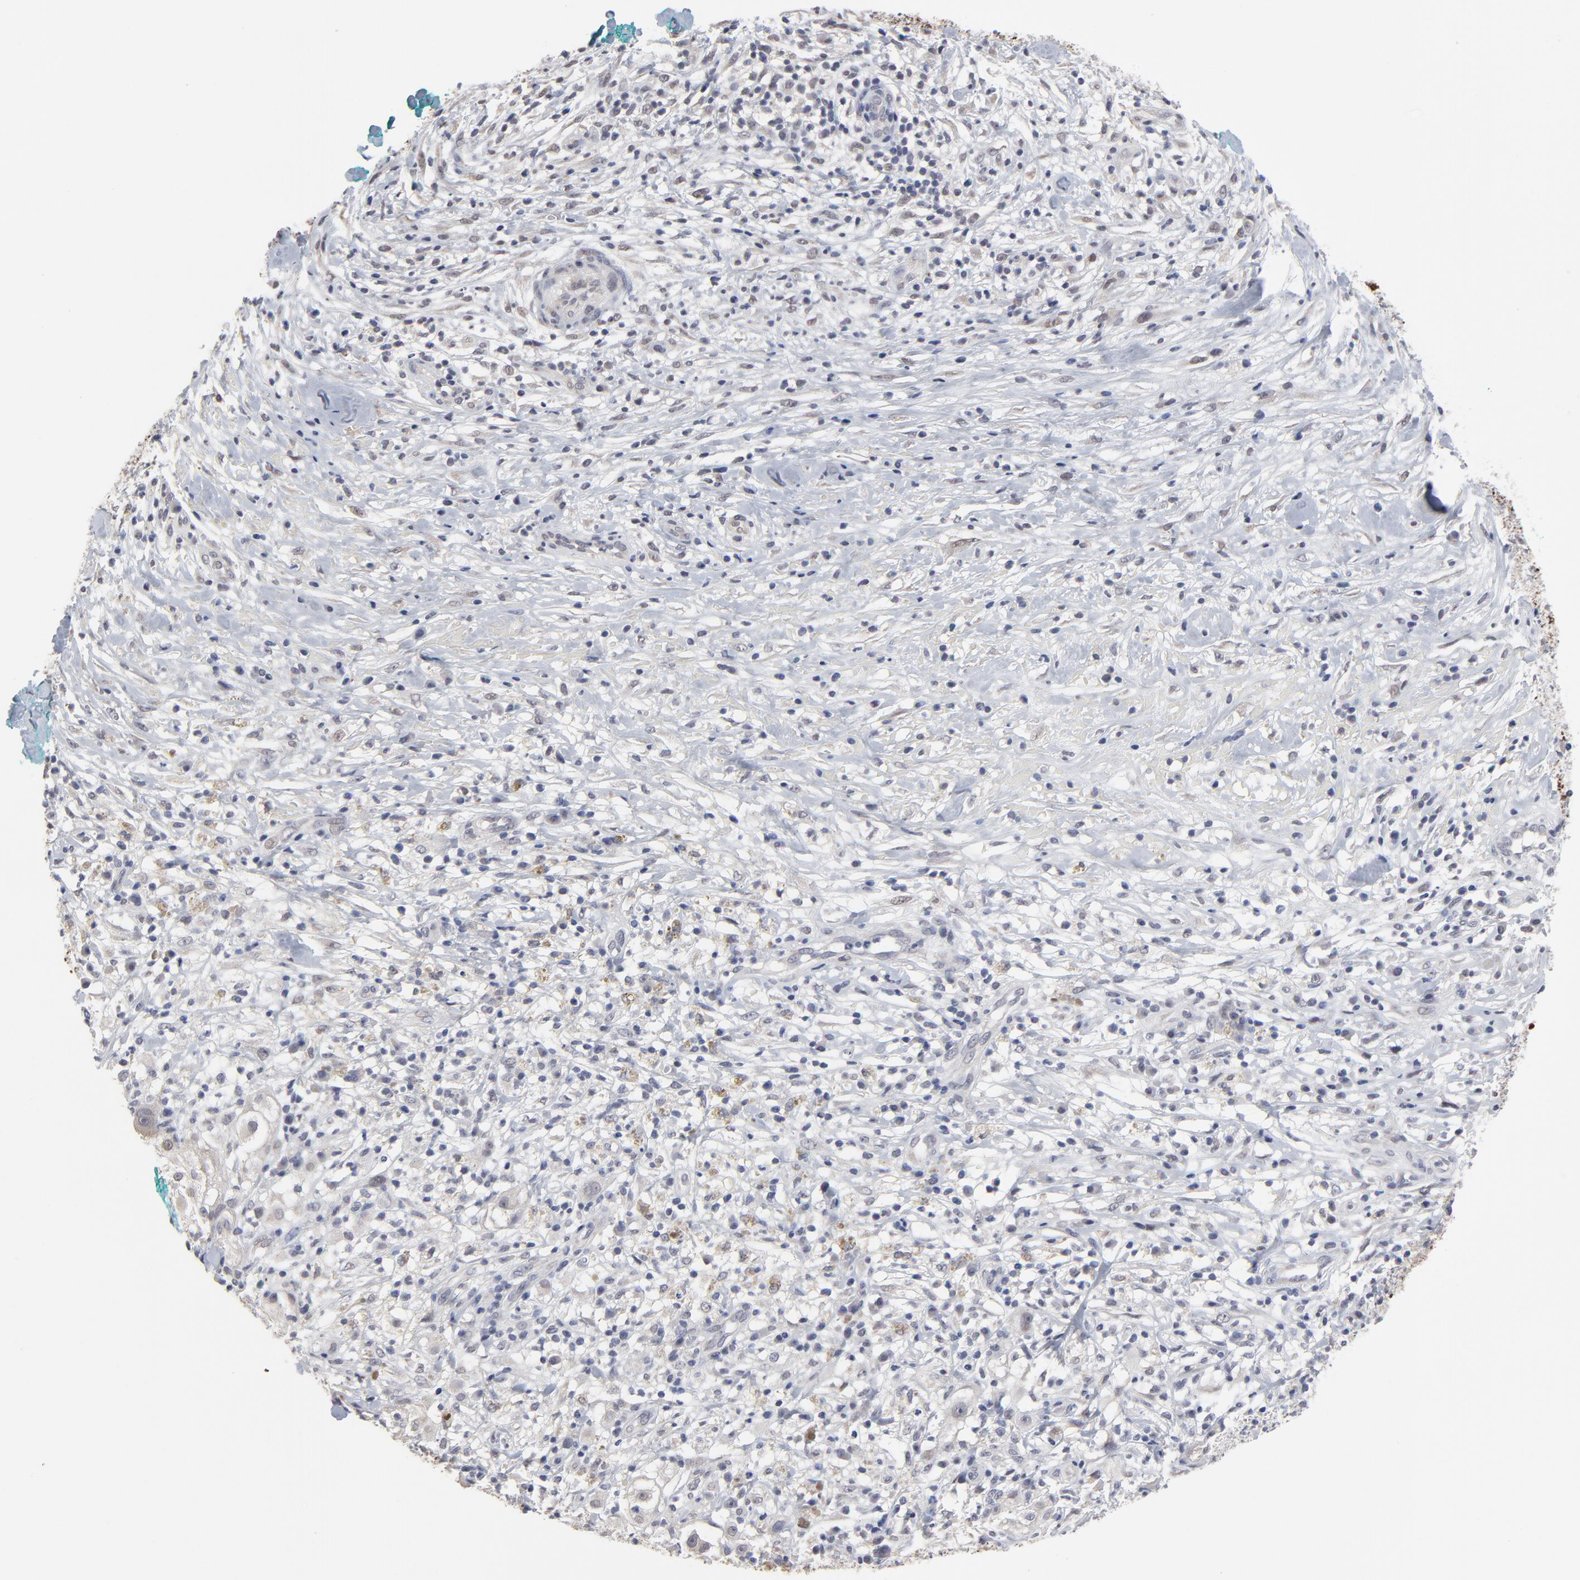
{"staining": {"intensity": "weak", "quantity": "<25%", "location": "cytoplasmic/membranous"}, "tissue": "melanoma", "cell_type": "Tumor cells", "image_type": "cancer", "snomed": [{"axis": "morphology", "description": "Necrosis, NOS"}, {"axis": "morphology", "description": "Malignant melanoma, NOS"}, {"axis": "topography", "description": "Skin"}], "caption": "High power microscopy histopathology image of an immunohistochemistry histopathology image of melanoma, revealing no significant staining in tumor cells. The staining was performed using DAB (3,3'-diaminobenzidine) to visualize the protein expression in brown, while the nuclei were stained in blue with hematoxylin (Magnification: 20x).", "gene": "MAGEA10", "patient": {"sex": "female", "age": 87}}